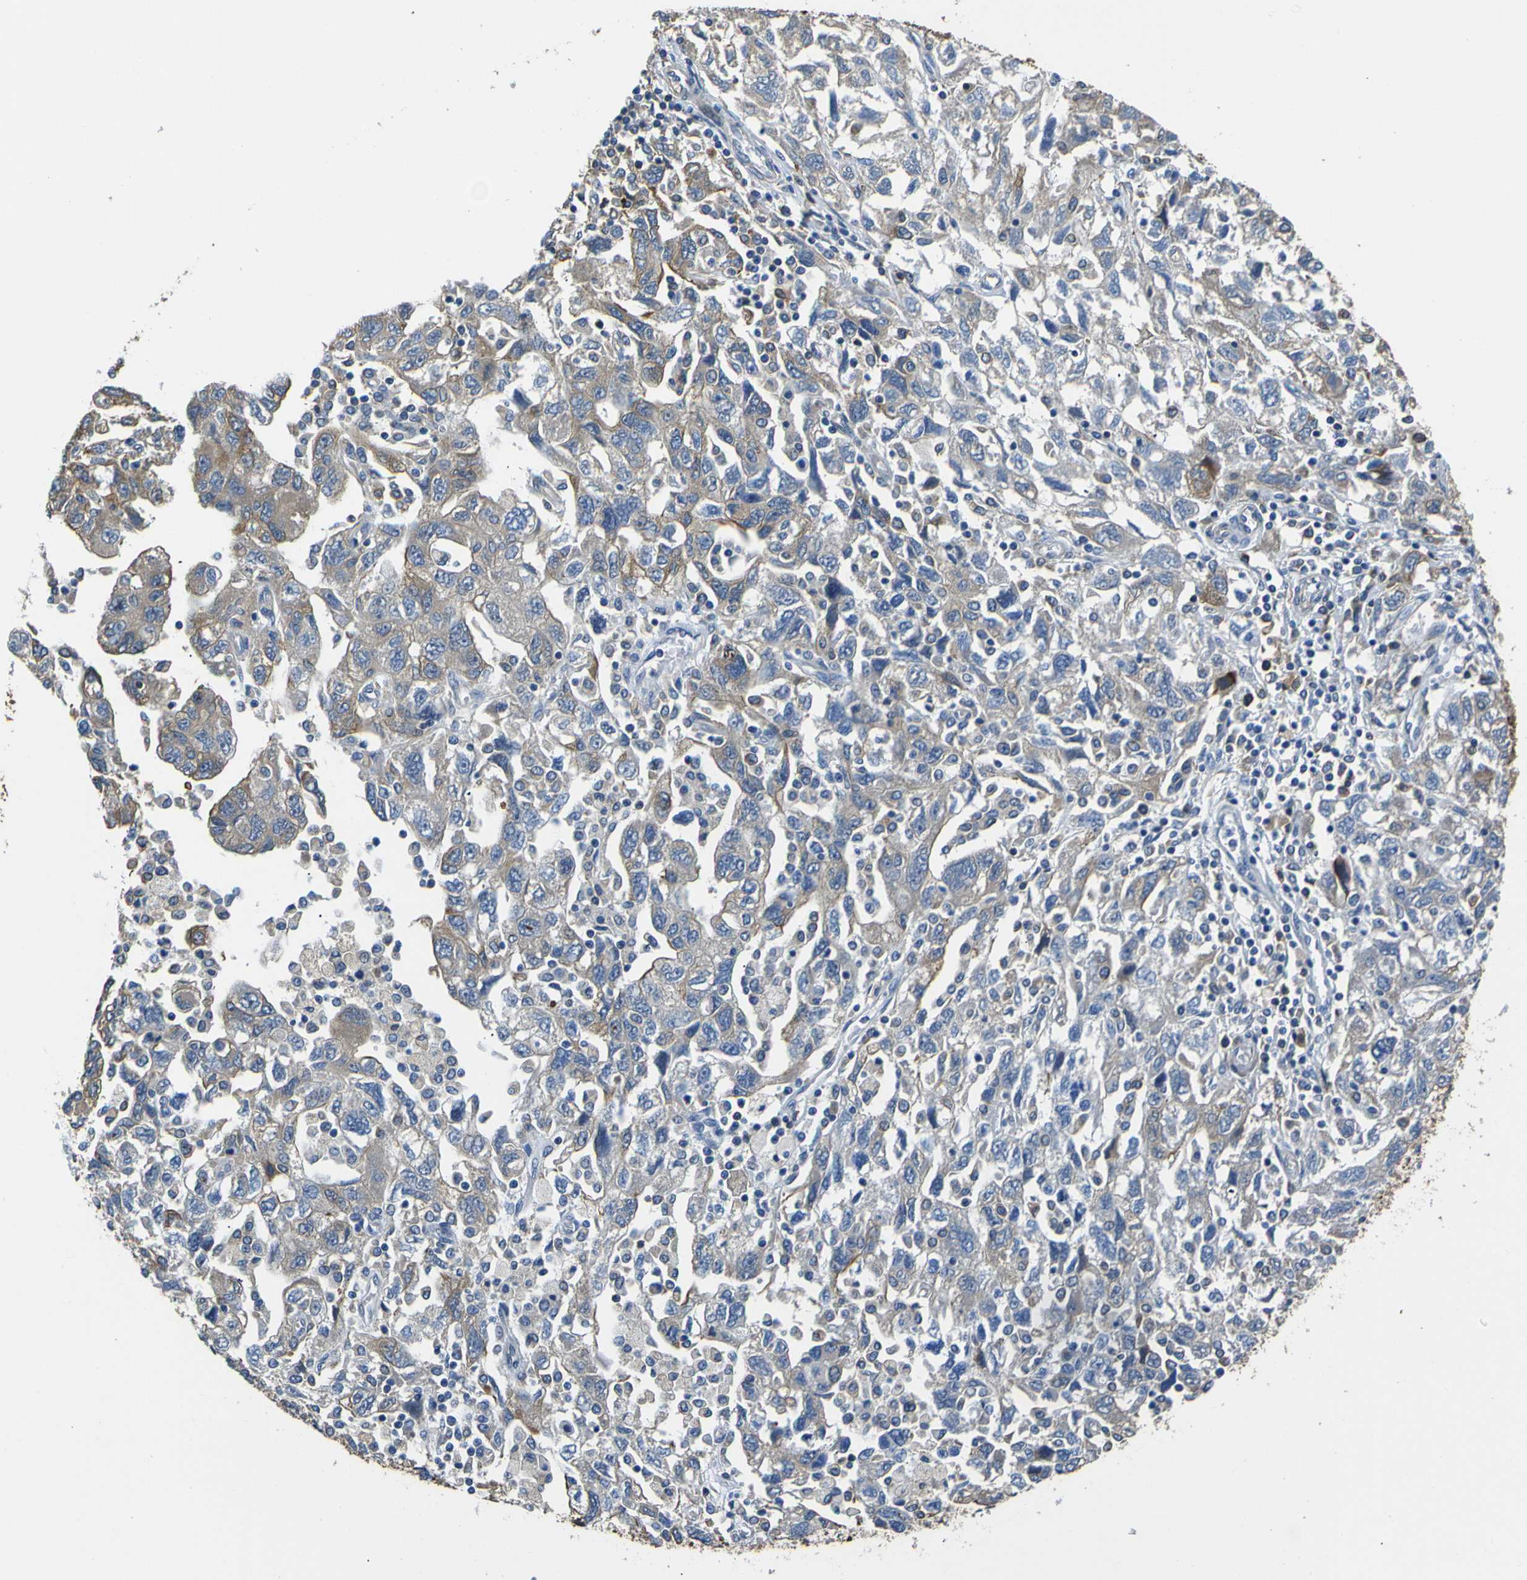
{"staining": {"intensity": "weak", "quantity": "<25%", "location": "cytoplasmic/membranous"}, "tissue": "ovarian cancer", "cell_type": "Tumor cells", "image_type": "cancer", "snomed": [{"axis": "morphology", "description": "Carcinoma, NOS"}, {"axis": "morphology", "description": "Cystadenocarcinoma, serous, NOS"}, {"axis": "topography", "description": "Ovary"}], "caption": "Immunohistochemical staining of ovarian serous cystadenocarcinoma displays no significant expression in tumor cells.", "gene": "TUBB", "patient": {"sex": "female", "age": 69}}